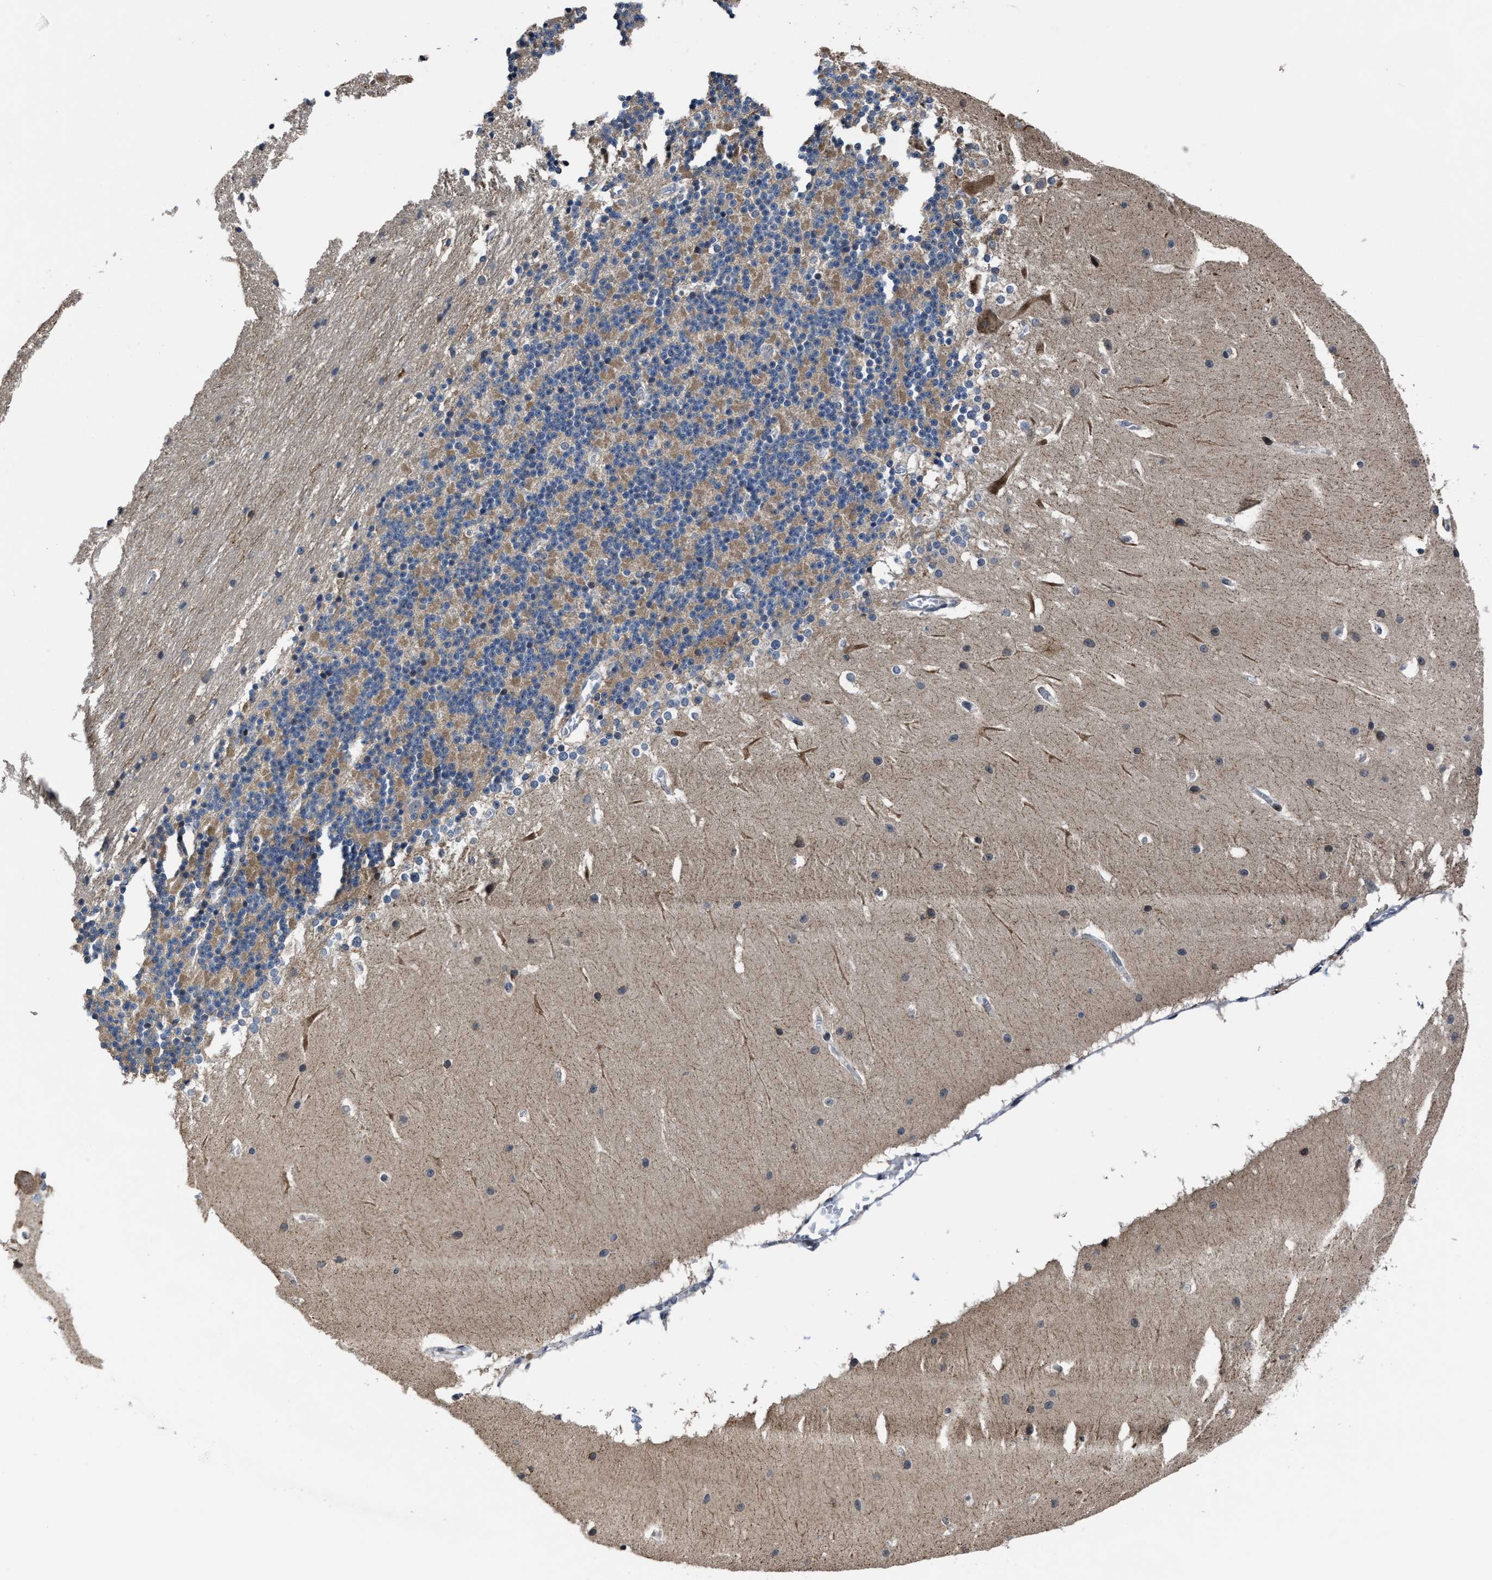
{"staining": {"intensity": "weak", "quantity": "25%-75%", "location": "cytoplasmic/membranous"}, "tissue": "cerebellum", "cell_type": "Cells in granular layer", "image_type": "normal", "snomed": [{"axis": "morphology", "description": "Normal tissue, NOS"}, {"axis": "topography", "description": "Cerebellum"}], "caption": "Approximately 25%-75% of cells in granular layer in normal cerebellum display weak cytoplasmic/membranous protein positivity as visualized by brown immunohistochemical staining.", "gene": "MARCKSL1", "patient": {"sex": "female", "age": 19}}